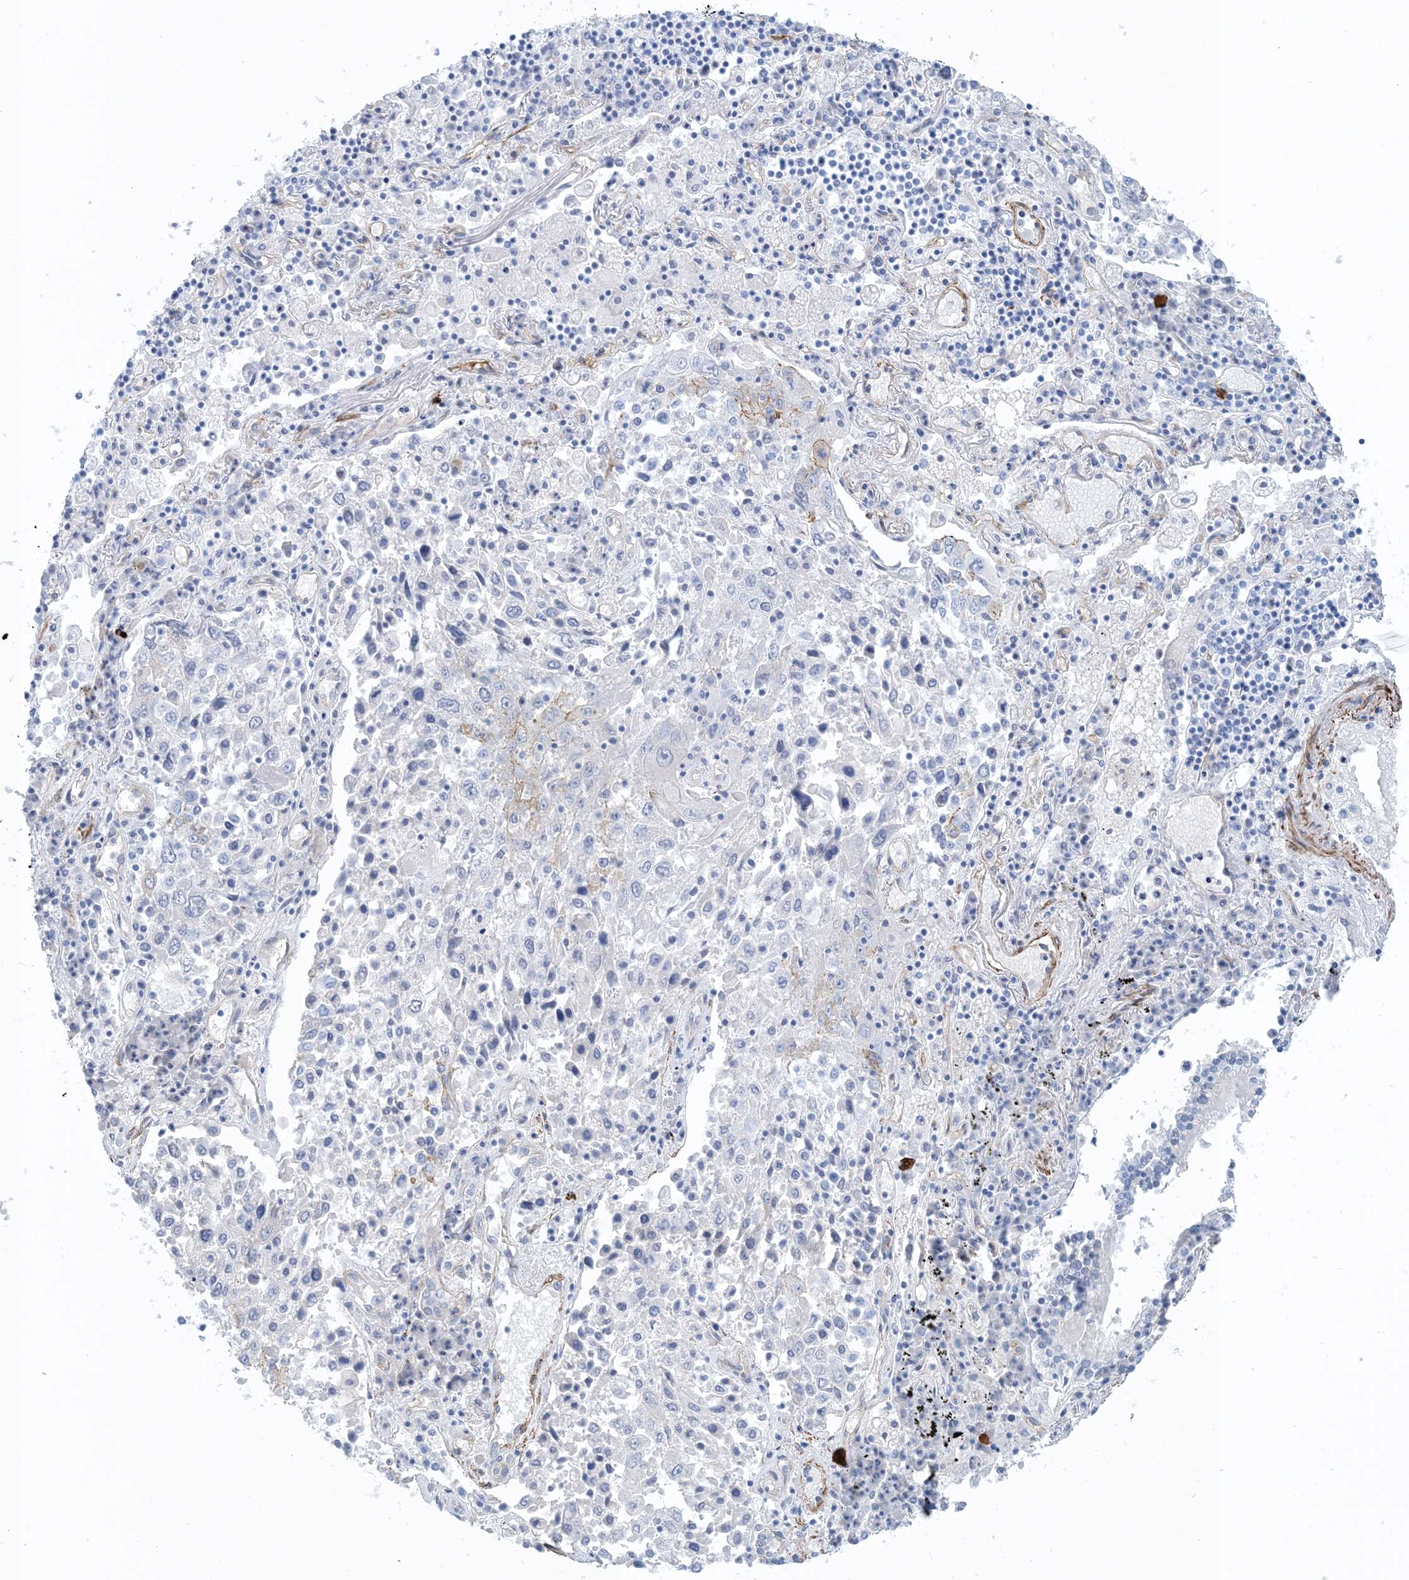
{"staining": {"intensity": "moderate", "quantity": "<25%", "location": "cytoplasmic/membranous"}, "tissue": "lung cancer", "cell_type": "Tumor cells", "image_type": "cancer", "snomed": [{"axis": "morphology", "description": "Squamous cell carcinoma, NOS"}, {"axis": "topography", "description": "Lung"}], "caption": "A photomicrograph of human squamous cell carcinoma (lung) stained for a protein demonstrates moderate cytoplasmic/membranous brown staining in tumor cells.", "gene": "SHANK1", "patient": {"sex": "male", "age": 65}}